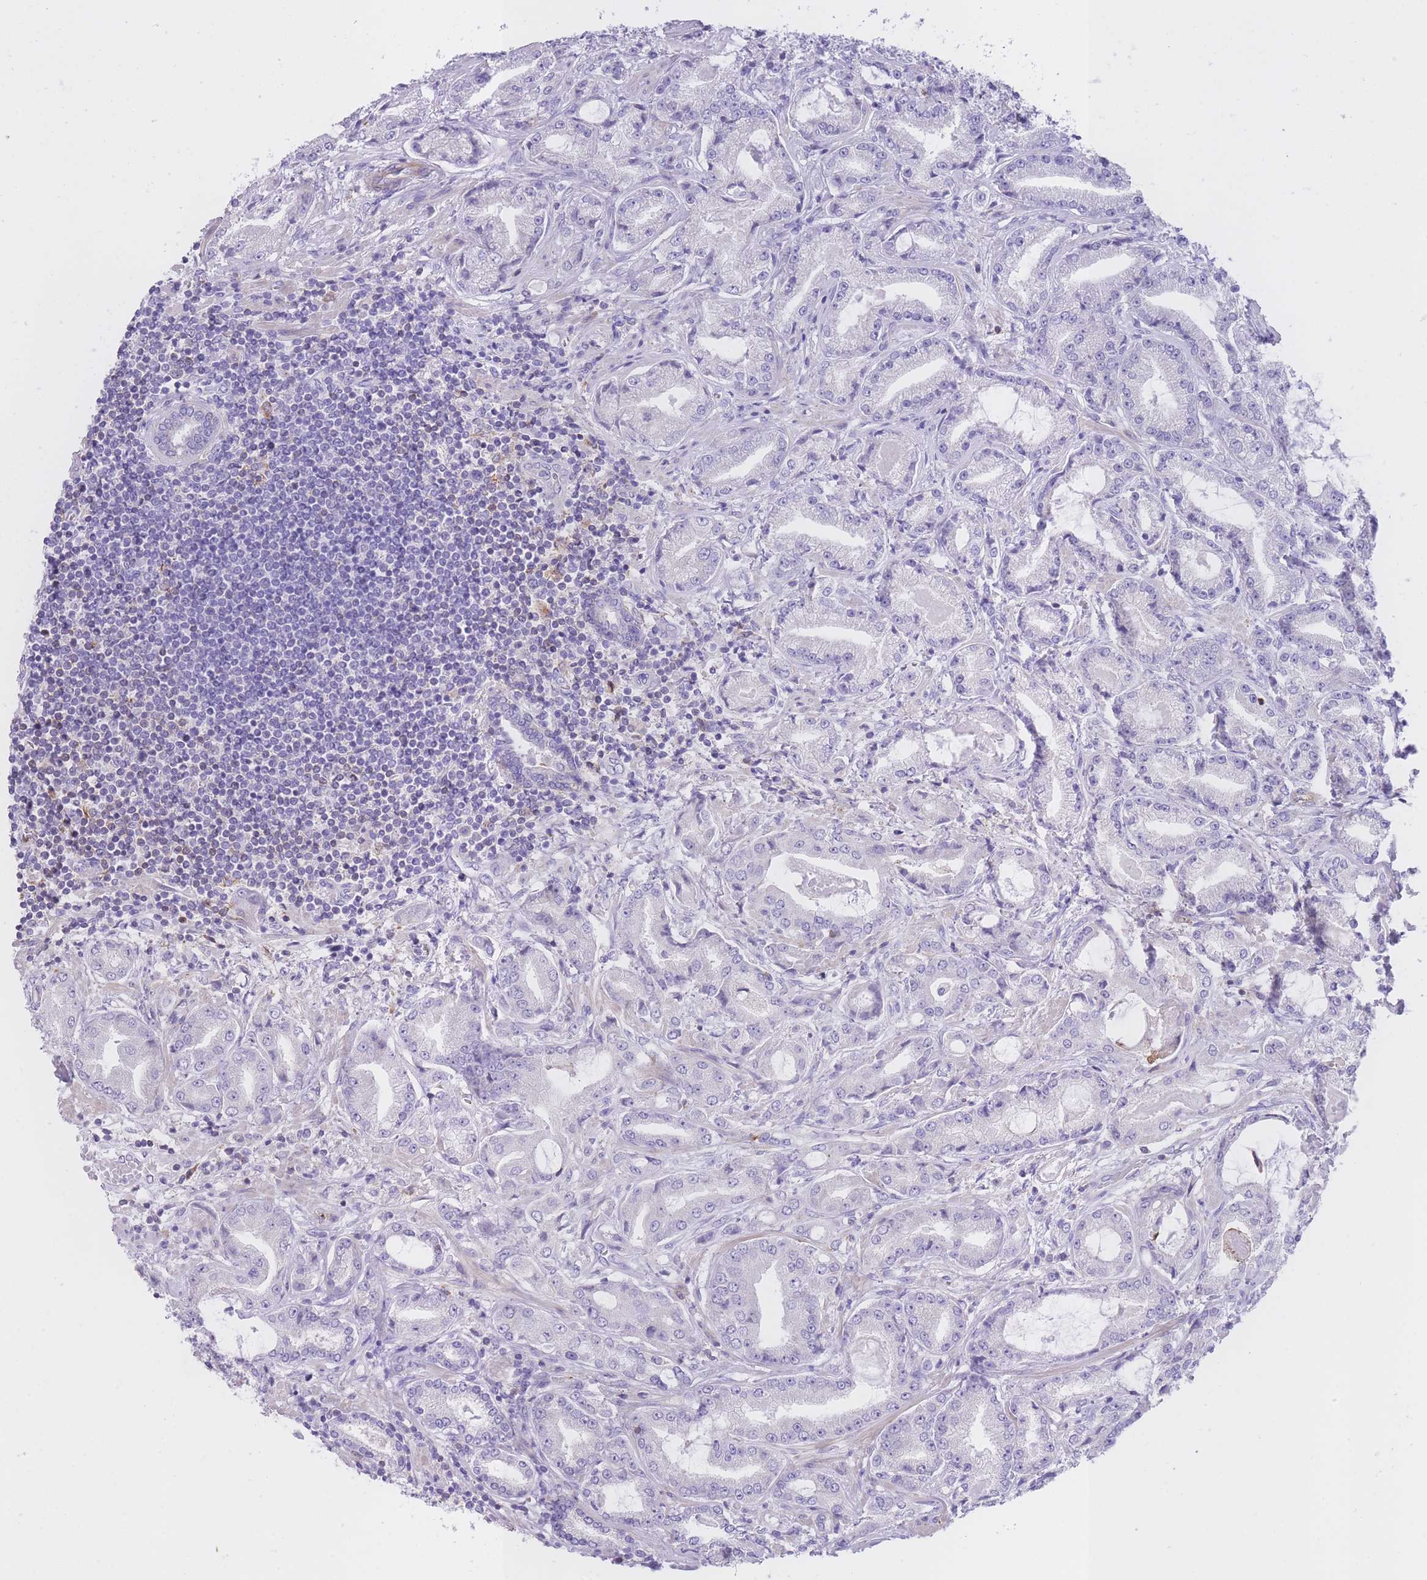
{"staining": {"intensity": "negative", "quantity": "none", "location": "none"}, "tissue": "prostate cancer", "cell_type": "Tumor cells", "image_type": "cancer", "snomed": [{"axis": "morphology", "description": "Adenocarcinoma, High grade"}, {"axis": "topography", "description": "Prostate"}], "caption": "This is a histopathology image of IHC staining of prostate cancer (high-grade adenocarcinoma), which shows no staining in tumor cells.", "gene": "LDB3", "patient": {"sex": "male", "age": 68}}